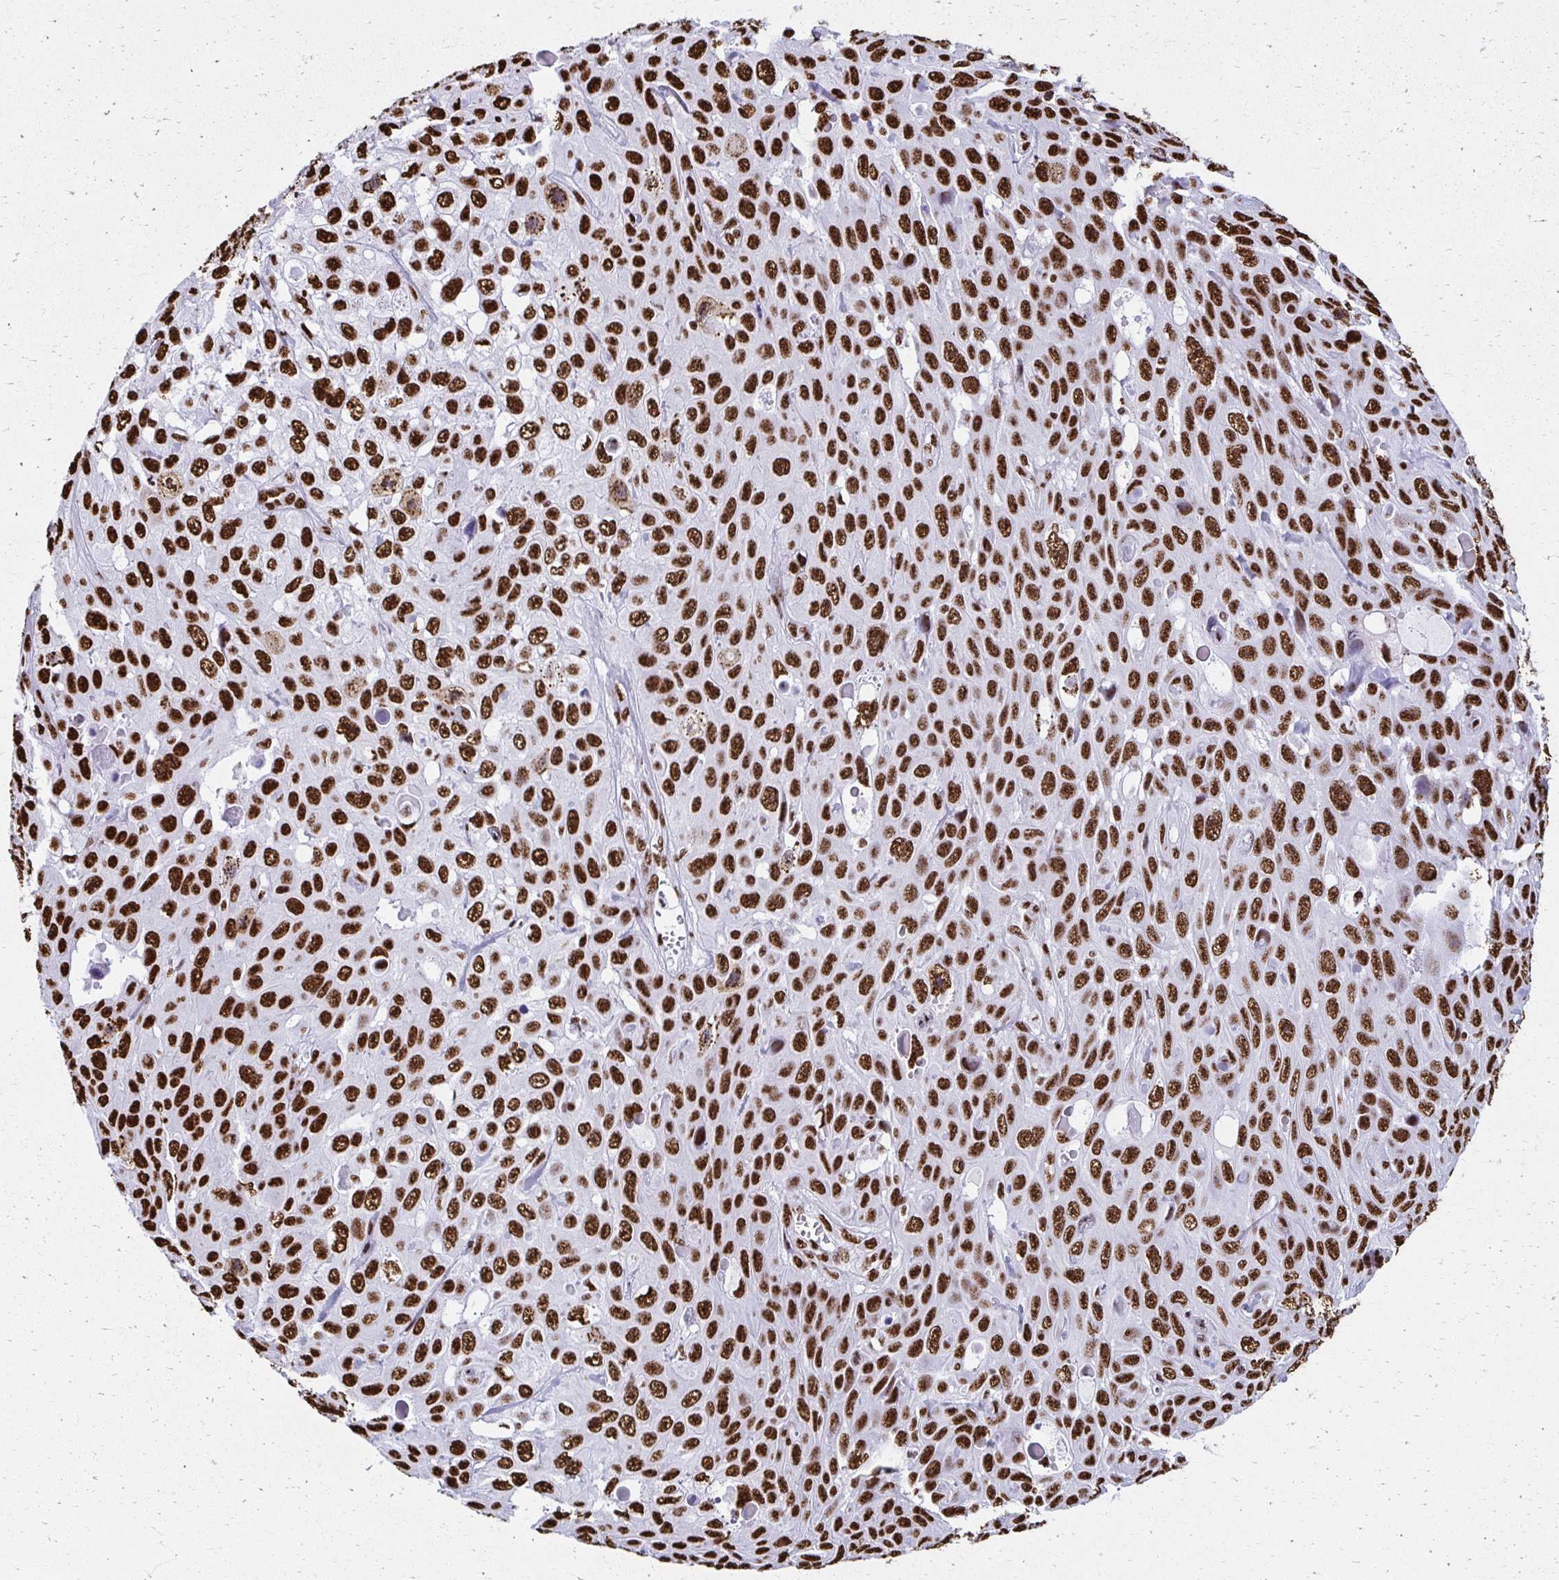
{"staining": {"intensity": "strong", "quantity": ">75%", "location": "nuclear"}, "tissue": "skin cancer", "cell_type": "Tumor cells", "image_type": "cancer", "snomed": [{"axis": "morphology", "description": "Squamous cell carcinoma, NOS"}, {"axis": "topography", "description": "Skin"}], "caption": "Skin squamous cell carcinoma tissue shows strong nuclear positivity in about >75% of tumor cells", "gene": "NONO", "patient": {"sex": "male", "age": 82}}